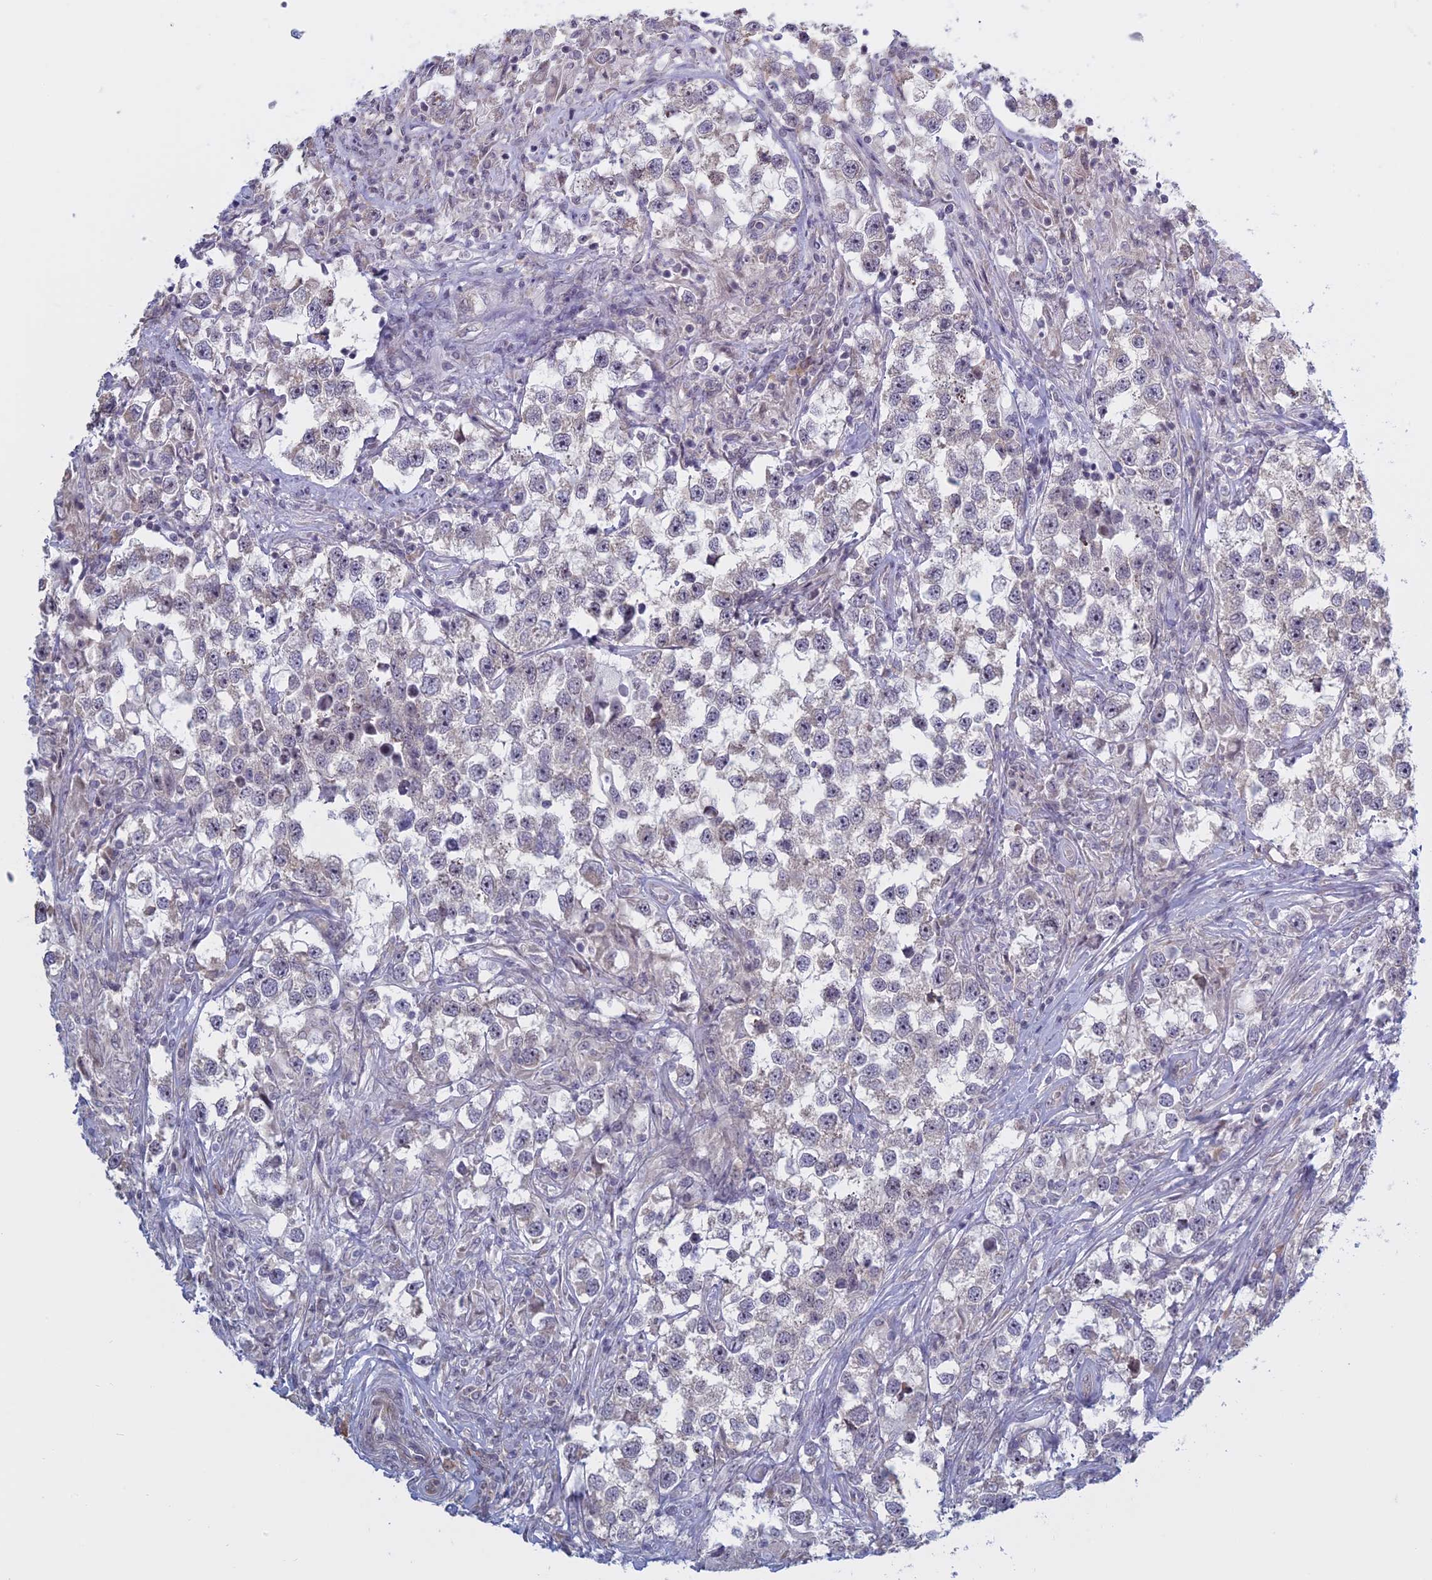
{"staining": {"intensity": "negative", "quantity": "none", "location": "none"}, "tissue": "testis cancer", "cell_type": "Tumor cells", "image_type": "cancer", "snomed": [{"axis": "morphology", "description": "Seminoma, NOS"}, {"axis": "topography", "description": "Testis"}], "caption": "Seminoma (testis) stained for a protein using immunohistochemistry exhibits no expression tumor cells.", "gene": "RPS19BP1", "patient": {"sex": "male", "age": 46}}